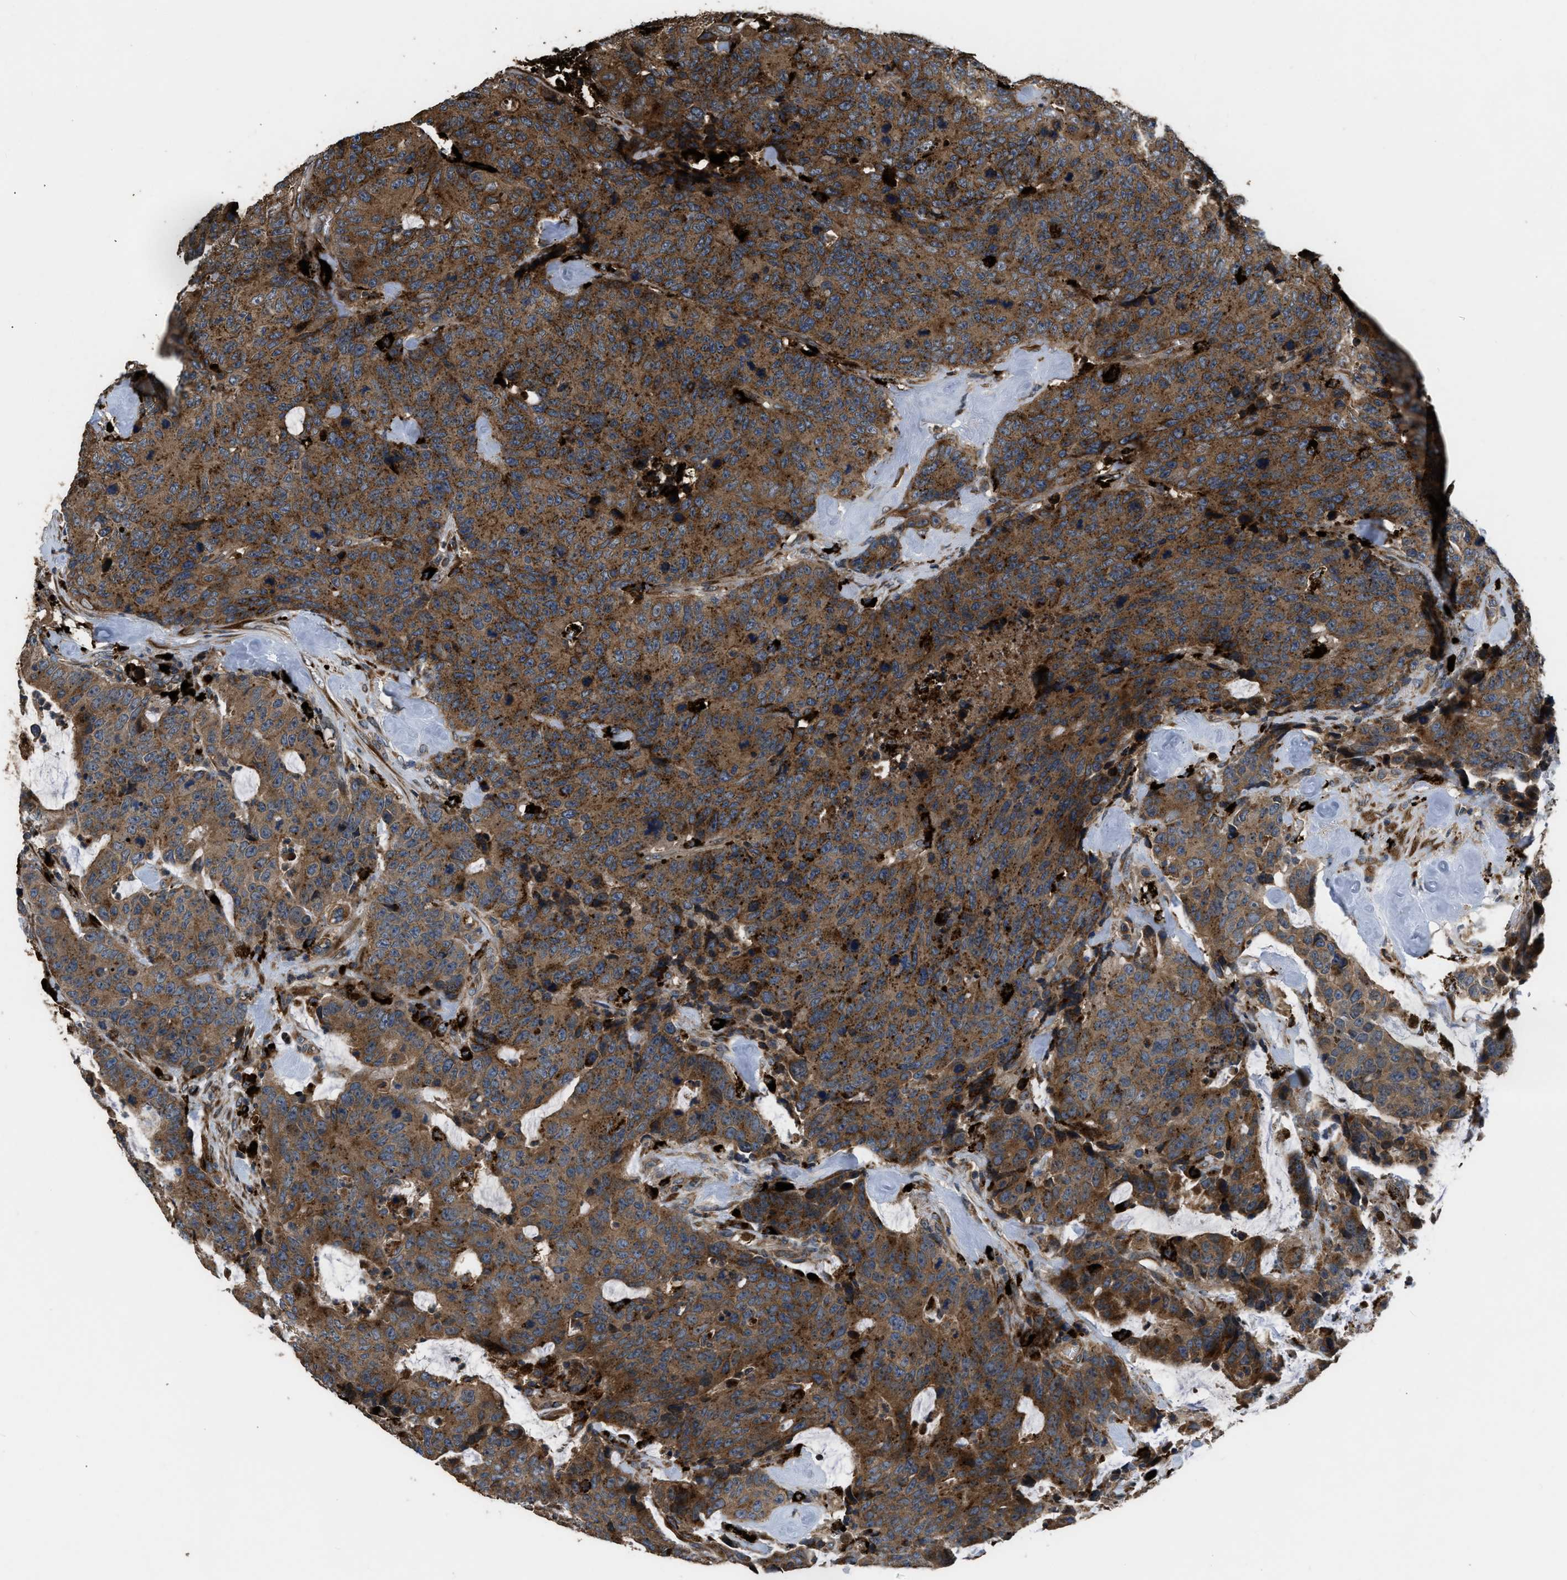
{"staining": {"intensity": "strong", "quantity": ">75%", "location": "cytoplasmic/membranous"}, "tissue": "colorectal cancer", "cell_type": "Tumor cells", "image_type": "cancer", "snomed": [{"axis": "morphology", "description": "Adenocarcinoma, NOS"}, {"axis": "topography", "description": "Colon"}], "caption": "Colorectal cancer (adenocarcinoma) tissue demonstrates strong cytoplasmic/membranous expression in approximately >75% of tumor cells, visualized by immunohistochemistry.", "gene": "GGH", "patient": {"sex": "female", "age": 86}}